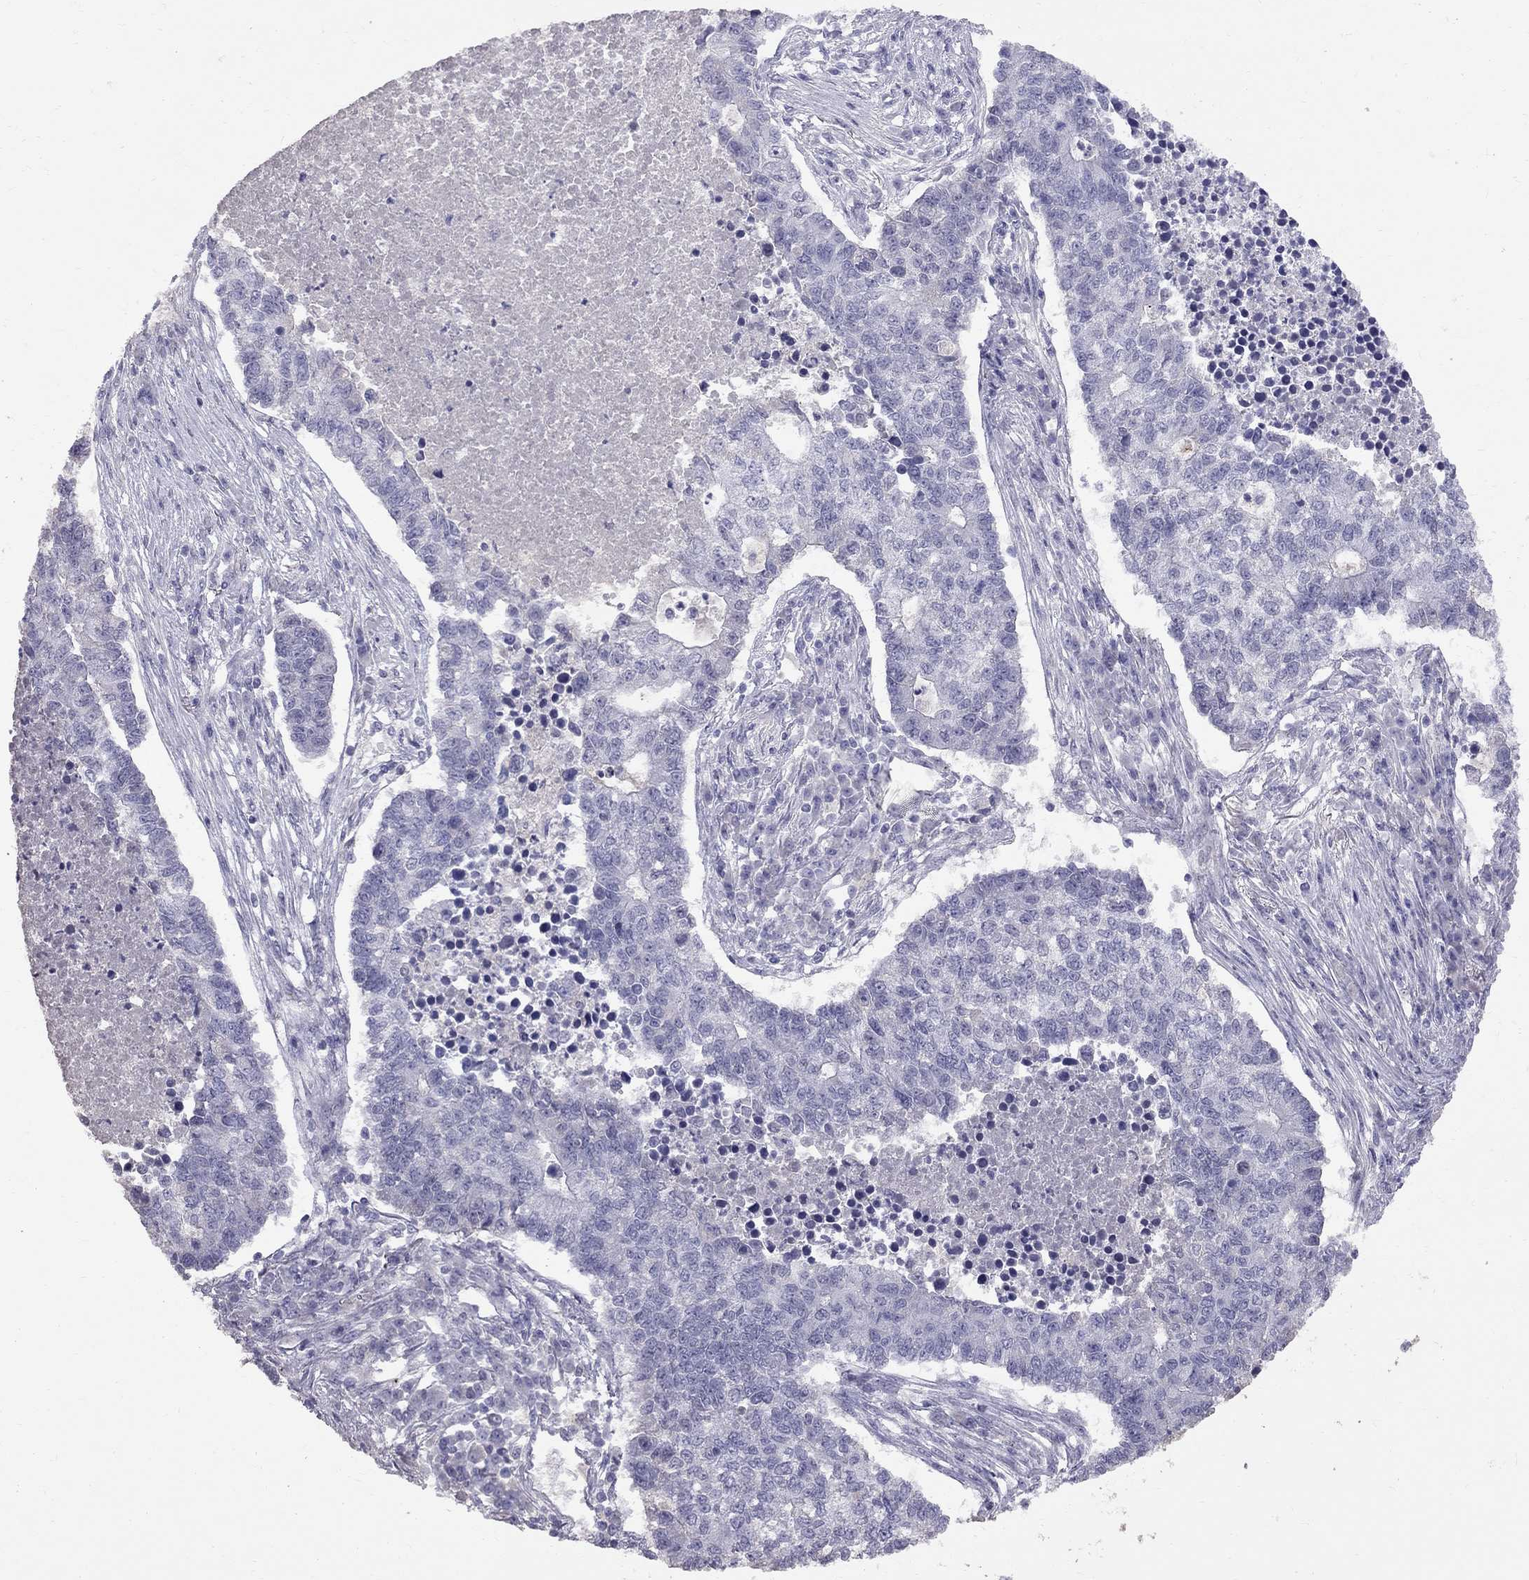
{"staining": {"intensity": "negative", "quantity": "none", "location": "none"}, "tissue": "lung cancer", "cell_type": "Tumor cells", "image_type": "cancer", "snomed": [{"axis": "morphology", "description": "Adenocarcinoma, NOS"}, {"axis": "topography", "description": "Lung"}], "caption": "An image of human adenocarcinoma (lung) is negative for staining in tumor cells.", "gene": "CFAP91", "patient": {"sex": "male", "age": 57}}